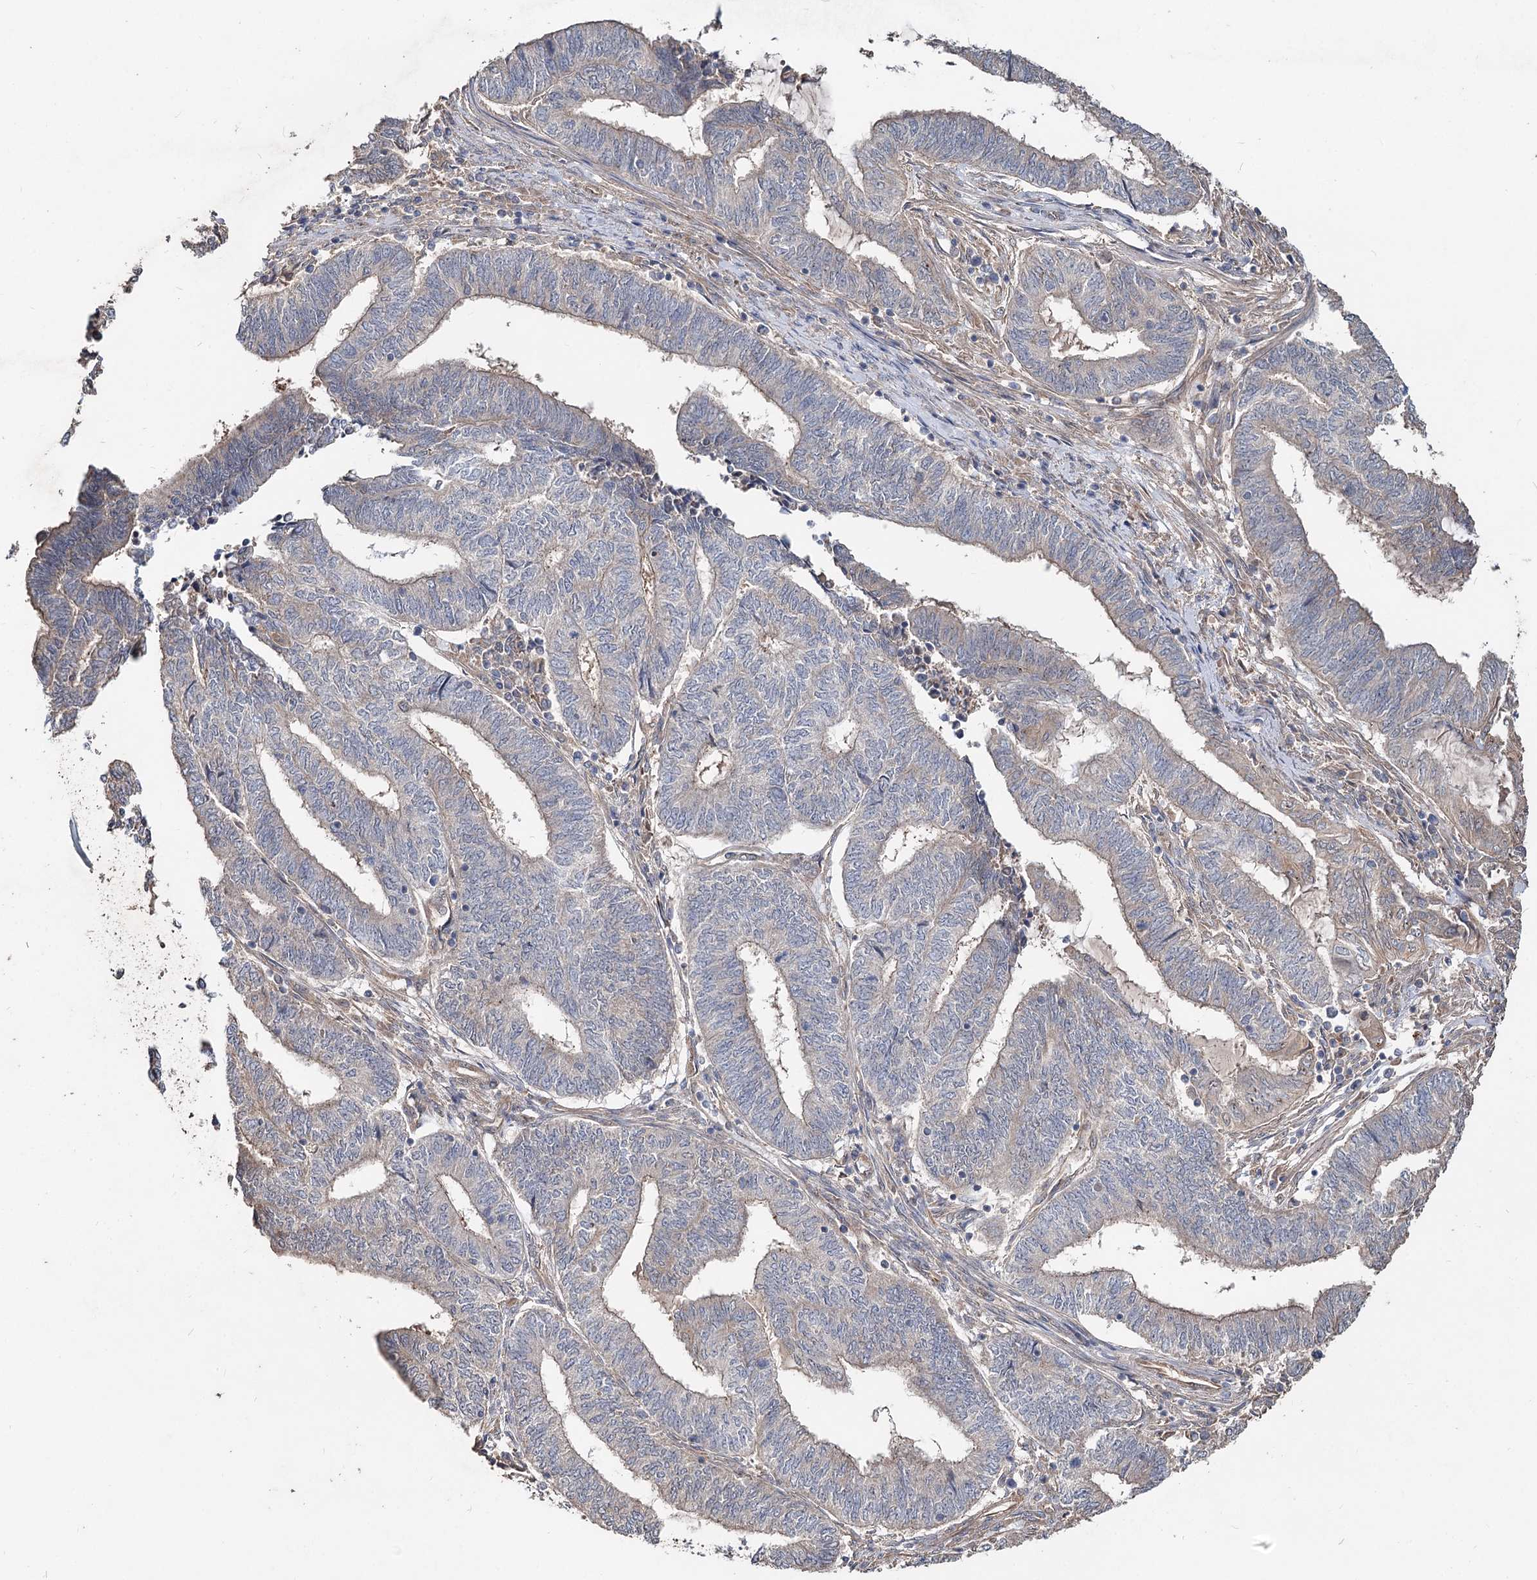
{"staining": {"intensity": "negative", "quantity": "none", "location": "none"}, "tissue": "endometrial cancer", "cell_type": "Tumor cells", "image_type": "cancer", "snomed": [{"axis": "morphology", "description": "Adenocarcinoma, NOS"}, {"axis": "topography", "description": "Uterus"}, {"axis": "topography", "description": "Endometrium"}], "caption": "This is a image of immunohistochemistry staining of endometrial cancer (adenocarcinoma), which shows no positivity in tumor cells.", "gene": "SPART", "patient": {"sex": "female", "age": 70}}